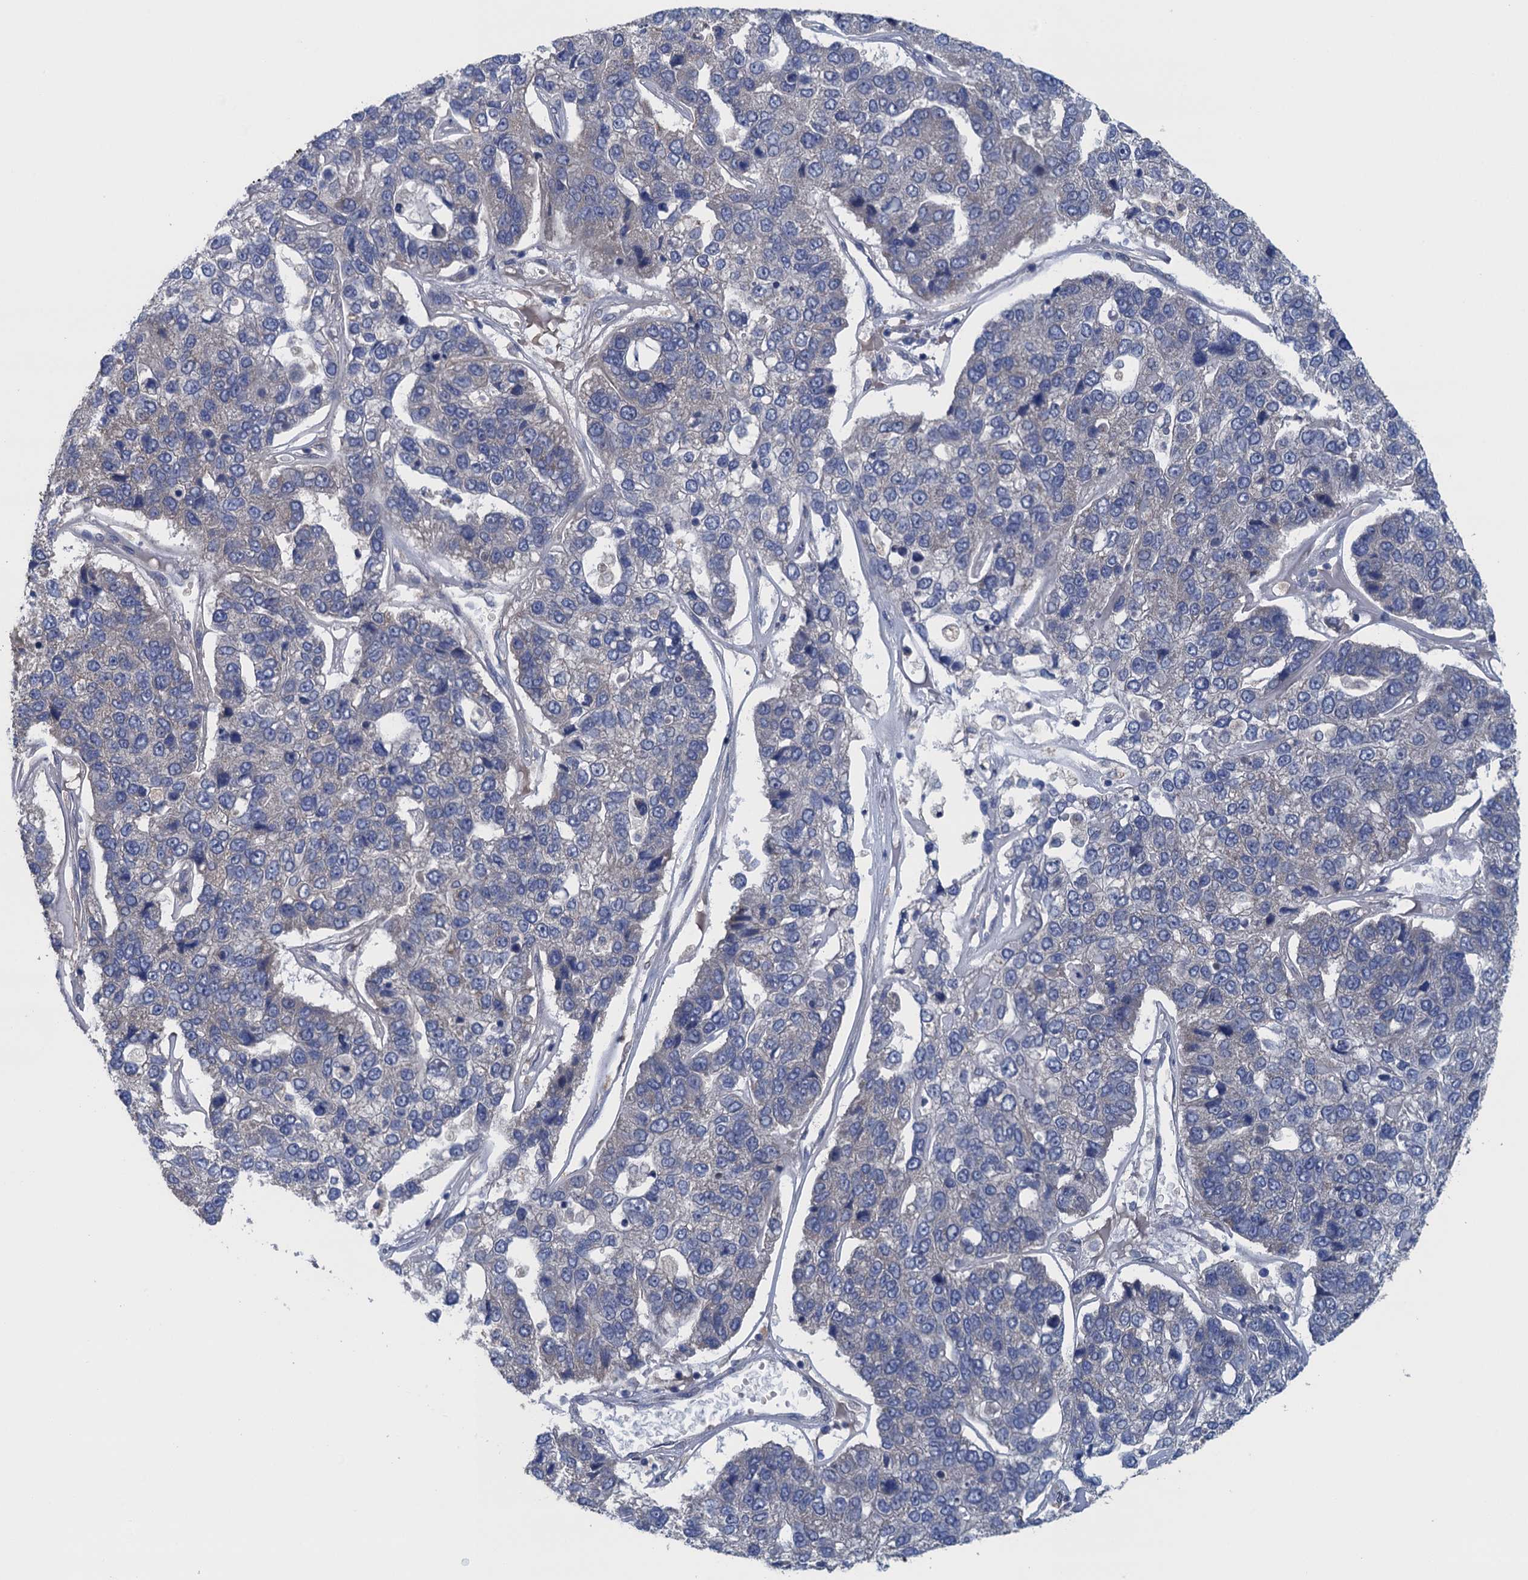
{"staining": {"intensity": "negative", "quantity": "none", "location": "none"}, "tissue": "pancreatic cancer", "cell_type": "Tumor cells", "image_type": "cancer", "snomed": [{"axis": "morphology", "description": "Adenocarcinoma, NOS"}, {"axis": "topography", "description": "Pancreas"}], "caption": "Tumor cells show no significant protein staining in pancreatic cancer. The staining is performed using DAB brown chromogen with nuclei counter-stained in using hematoxylin.", "gene": "CTU2", "patient": {"sex": "female", "age": 61}}